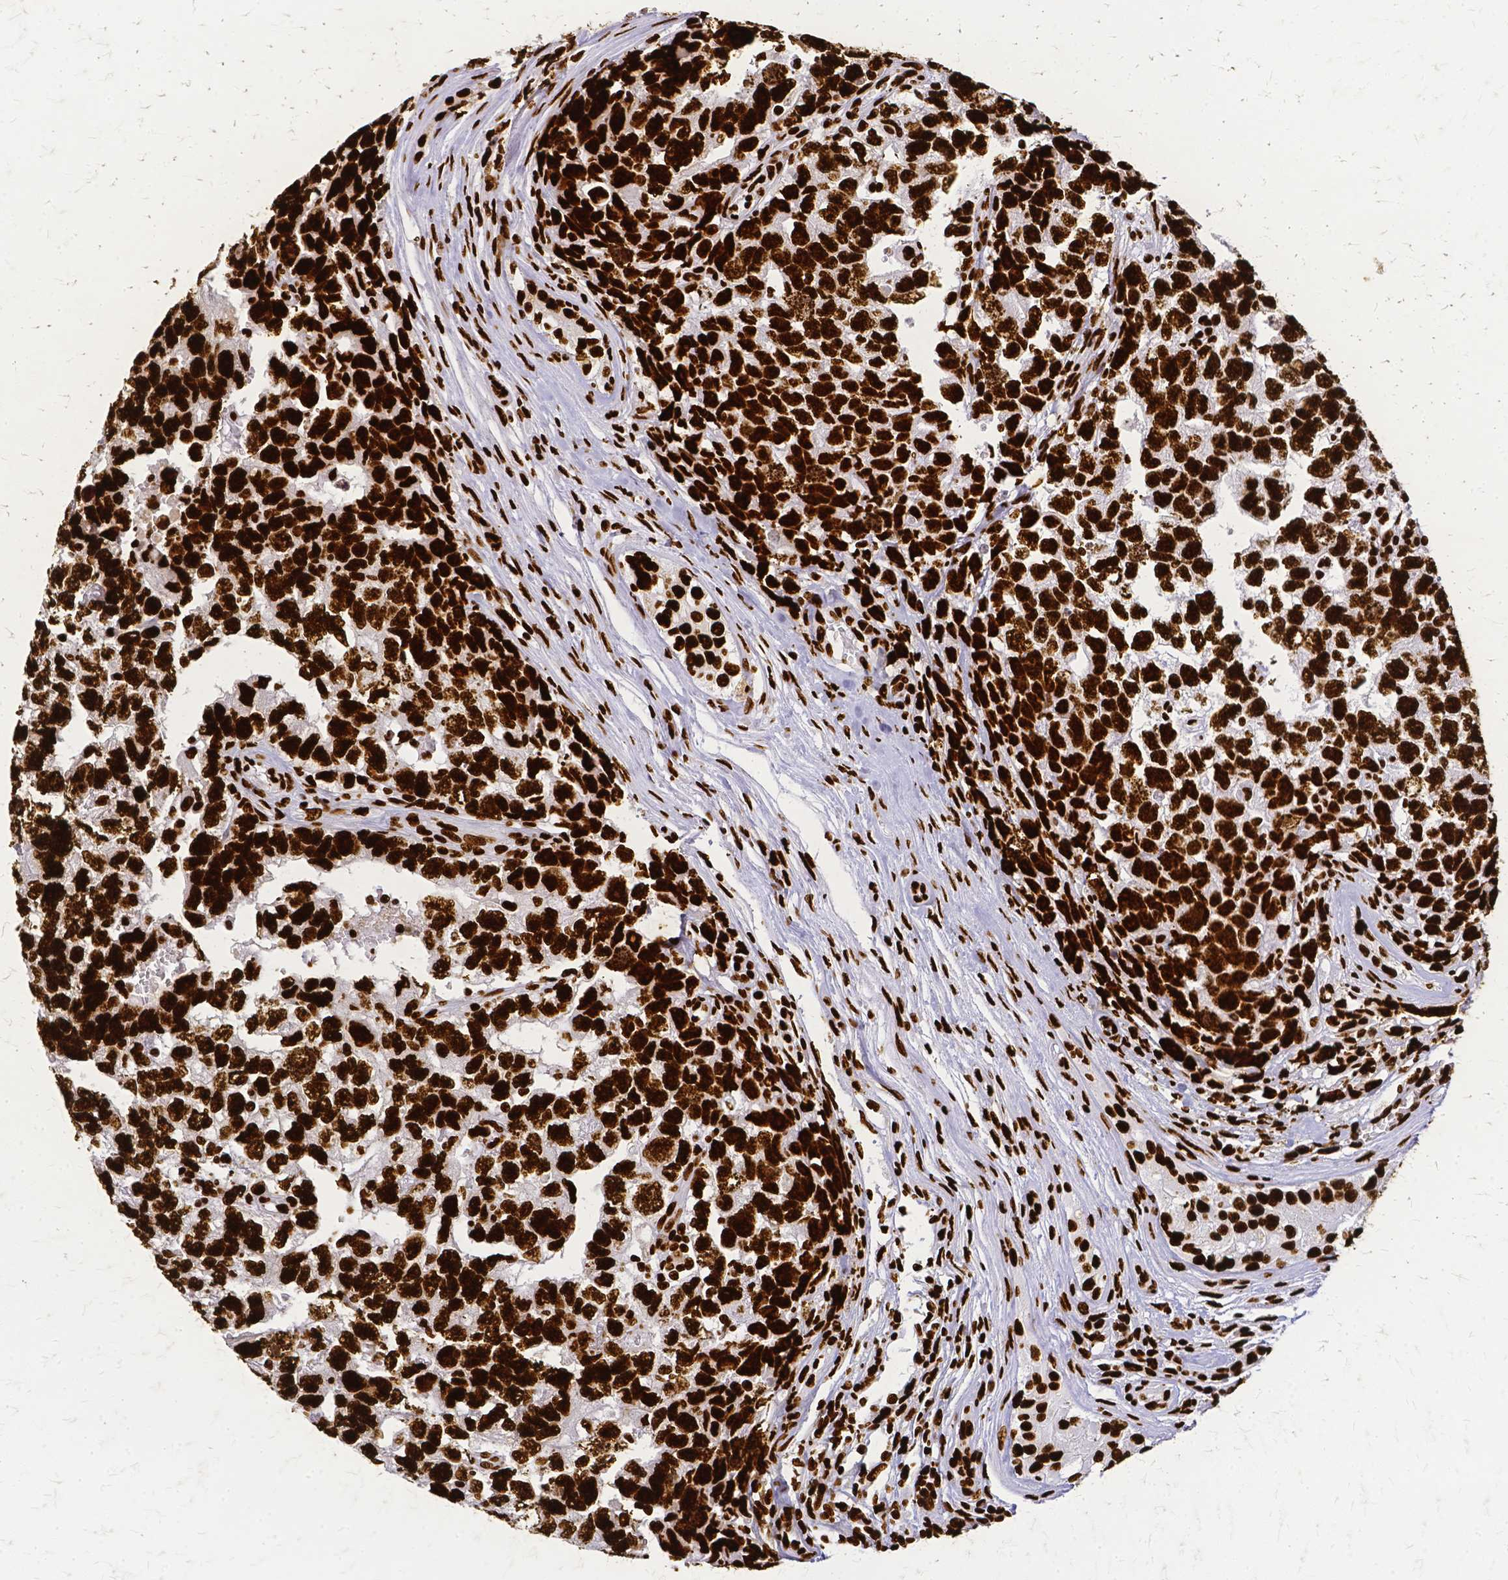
{"staining": {"intensity": "strong", "quantity": ">75%", "location": "nuclear"}, "tissue": "testis cancer", "cell_type": "Tumor cells", "image_type": "cancer", "snomed": [{"axis": "morphology", "description": "Carcinoma, Embryonal, NOS"}, {"axis": "topography", "description": "Testis"}], "caption": "Protein staining of embryonal carcinoma (testis) tissue shows strong nuclear staining in approximately >75% of tumor cells.", "gene": "SFPQ", "patient": {"sex": "male", "age": 22}}